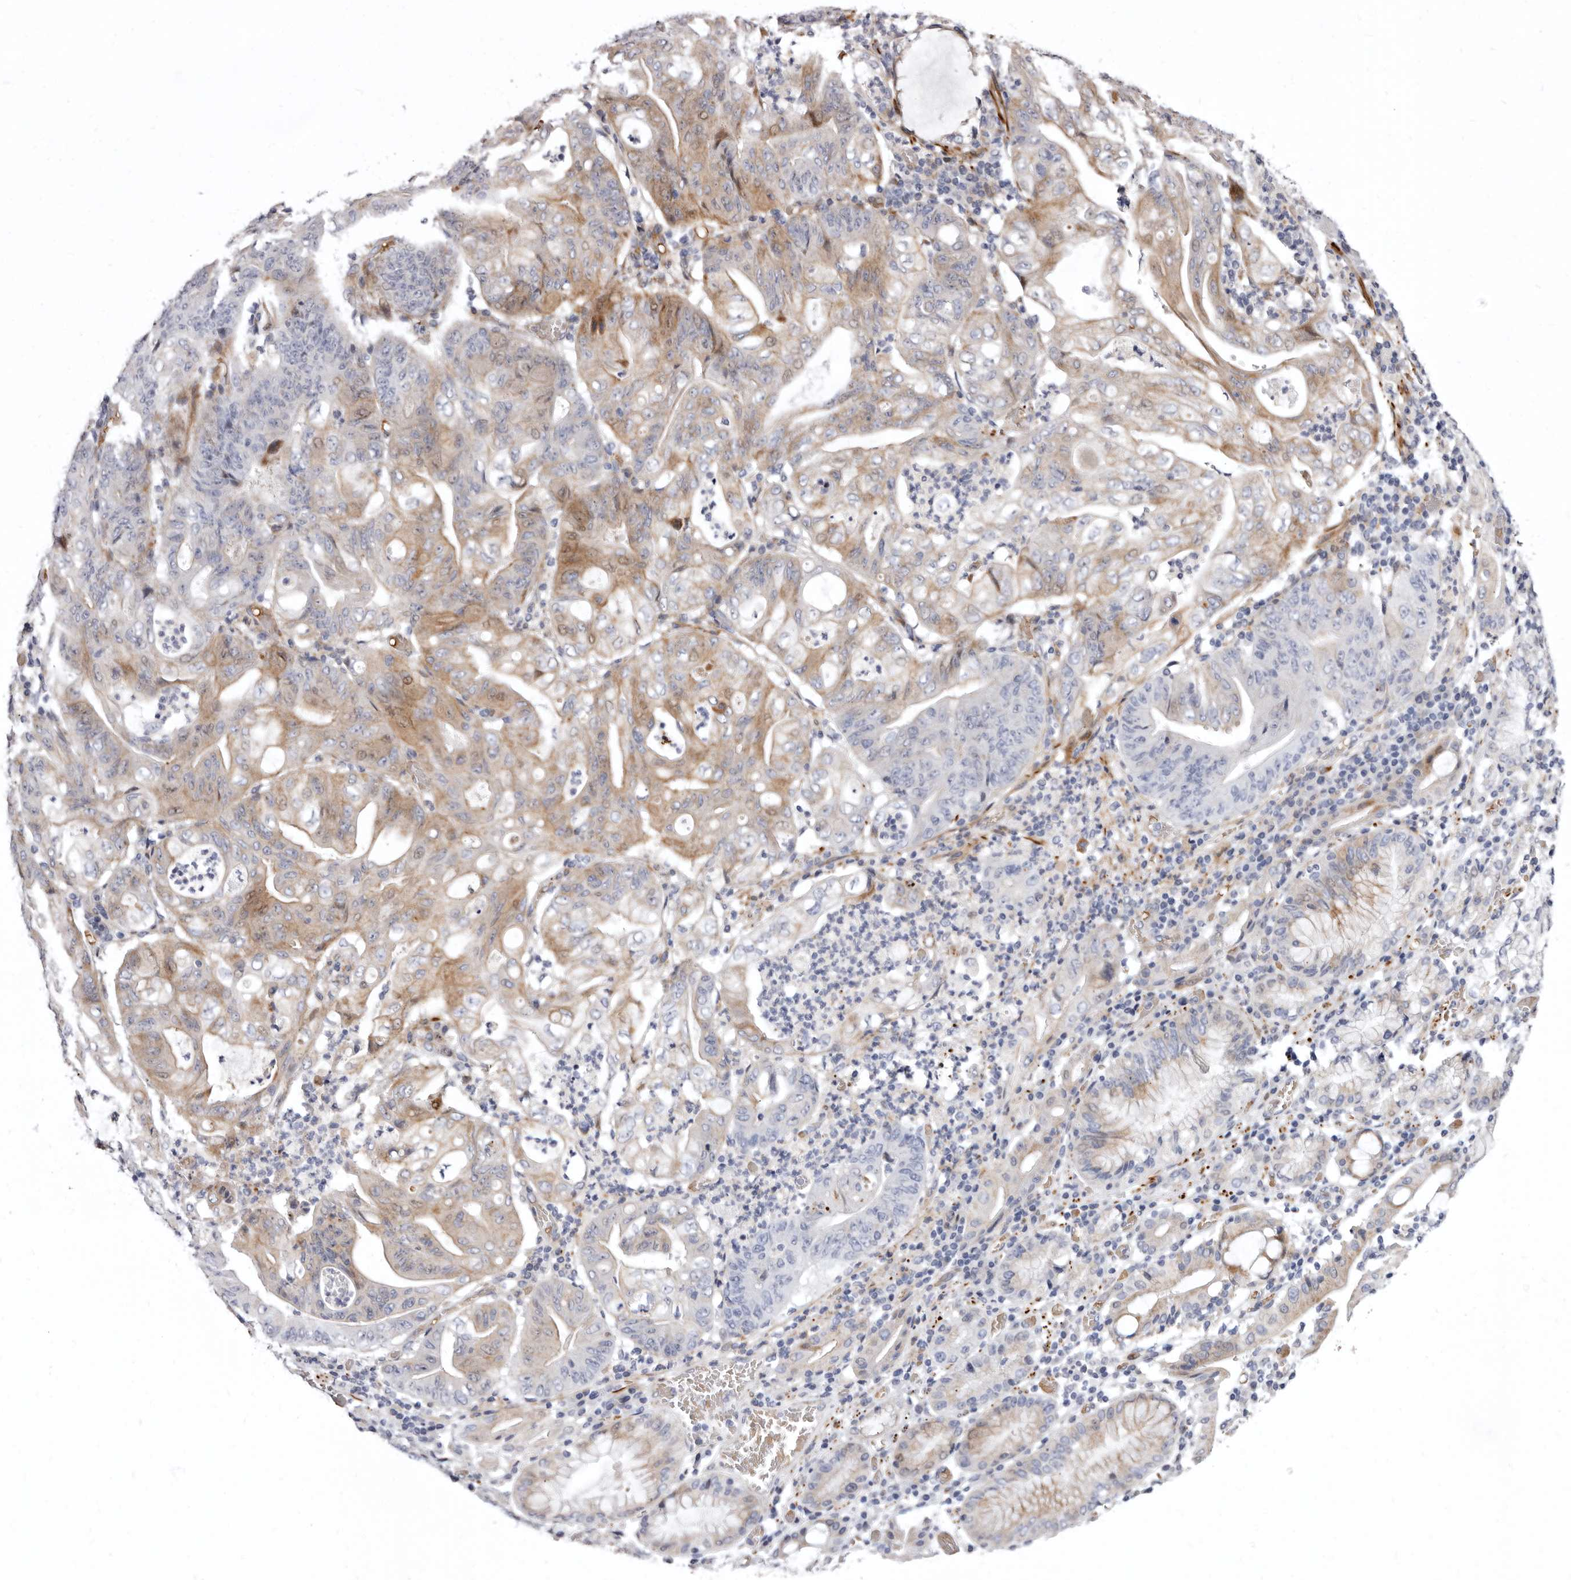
{"staining": {"intensity": "moderate", "quantity": ">75%", "location": "cytoplasmic/membranous"}, "tissue": "stomach cancer", "cell_type": "Tumor cells", "image_type": "cancer", "snomed": [{"axis": "morphology", "description": "Adenocarcinoma, NOS"}, {"axis": "topography", "description": "Stomach"}], "caption": "An image showing moderate cytoplasmic/membranous positivity in approximately >75% of tumor cells in stomach cancer, as visualized by brown immunohistochemical staining.", "gene": "AIDA", "patient": {"sex": "female", "age": 73}}